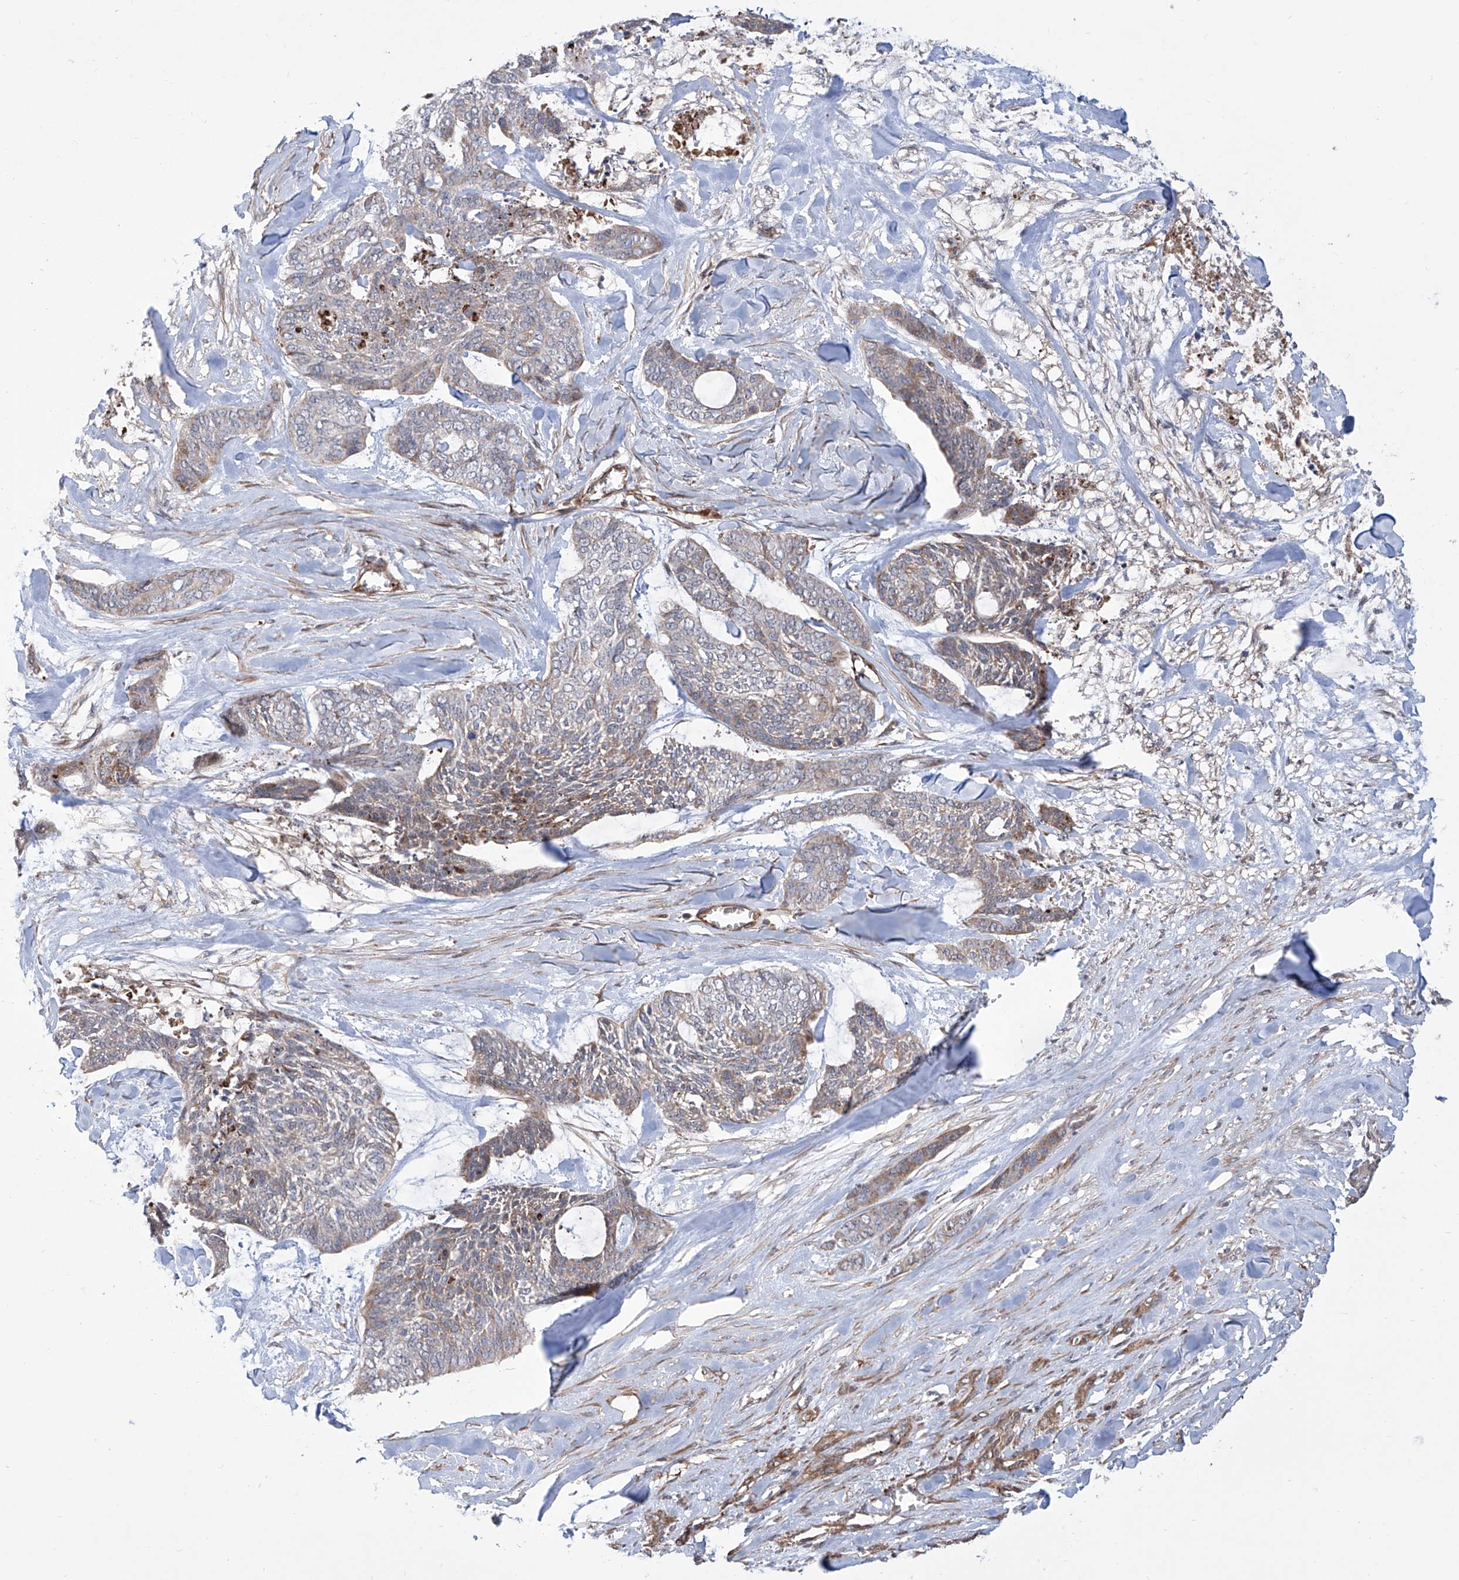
{"staining": {"intensity": "moderate", "quantity": "25%-75%", "location": "cytoplasmic/membranous"}, "tissue": "skin cancer", "cell_type": "Tumor cells", "image_type": "cancer", "snomed": [{"axis": "morphology", "description": "Basal cell carcinoma"}, {"axis": "topography", "description": "Skin"}], "caption": "Tumor cells show medium levels of moderate cytoplasmic/membranous positivity in approximately 25%-75% of cells in basal cell carcinoma (skin).", "gene": "APAF1", "patient": {"sex": "female", "age": 64}}